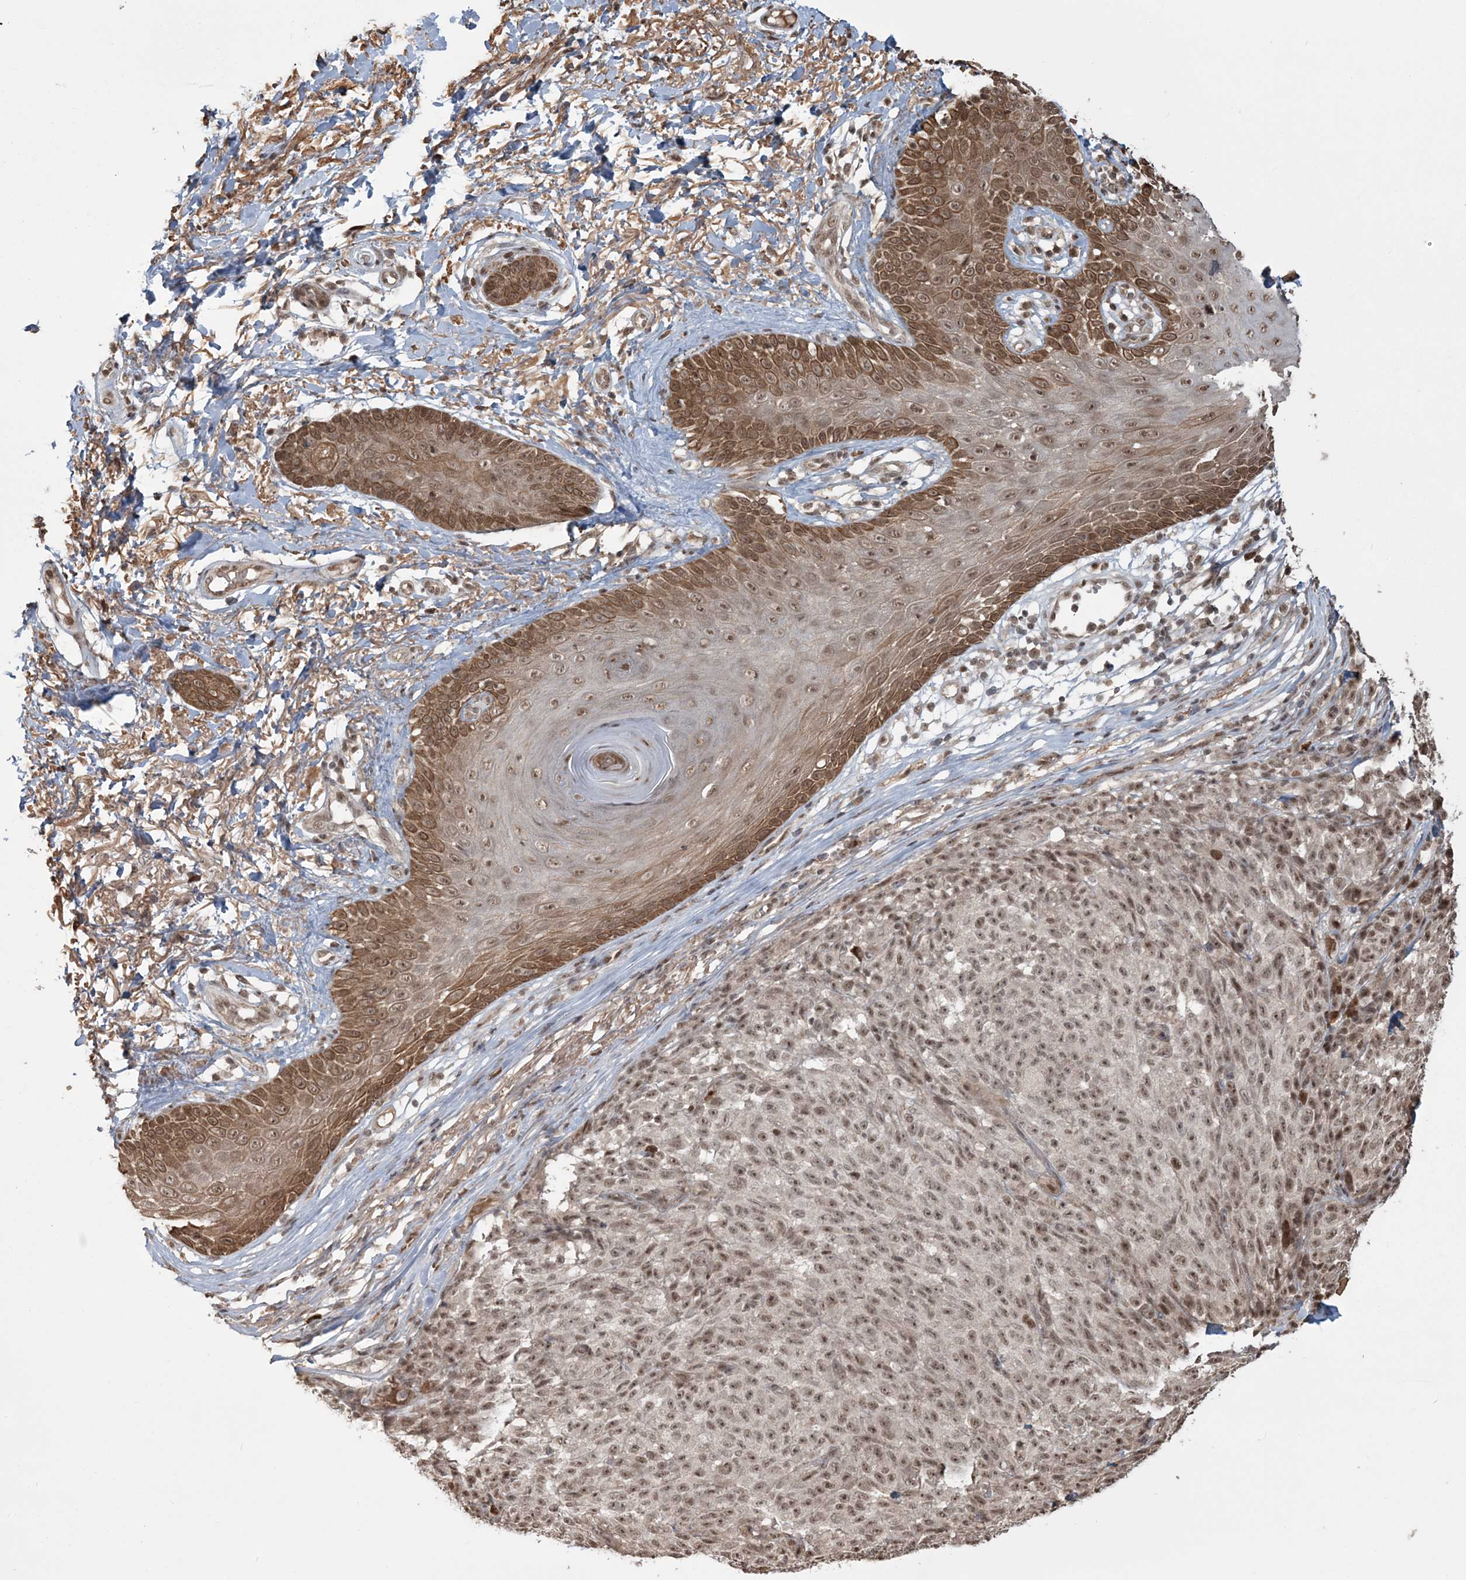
{"staining": {"intensity": "moderate", "quantity": ">75%", "location": "nuclear"}, "tissue": "melanoma", "cell_type": "Tumor cells", "image_type": "cancer", "snomed": [{"axis": "morphology", "description": "Malignant melanoma, NOS"}, {"axis": "topography", "description": "Skin"}], "caption": "Protein analysis of malignant melanoma tissue demonstrates moderate nuclear positivity in approximately >75% of tumor cells.", "gene": "EPB41L4A", "patient": {"sex": "female", "age": 82}}